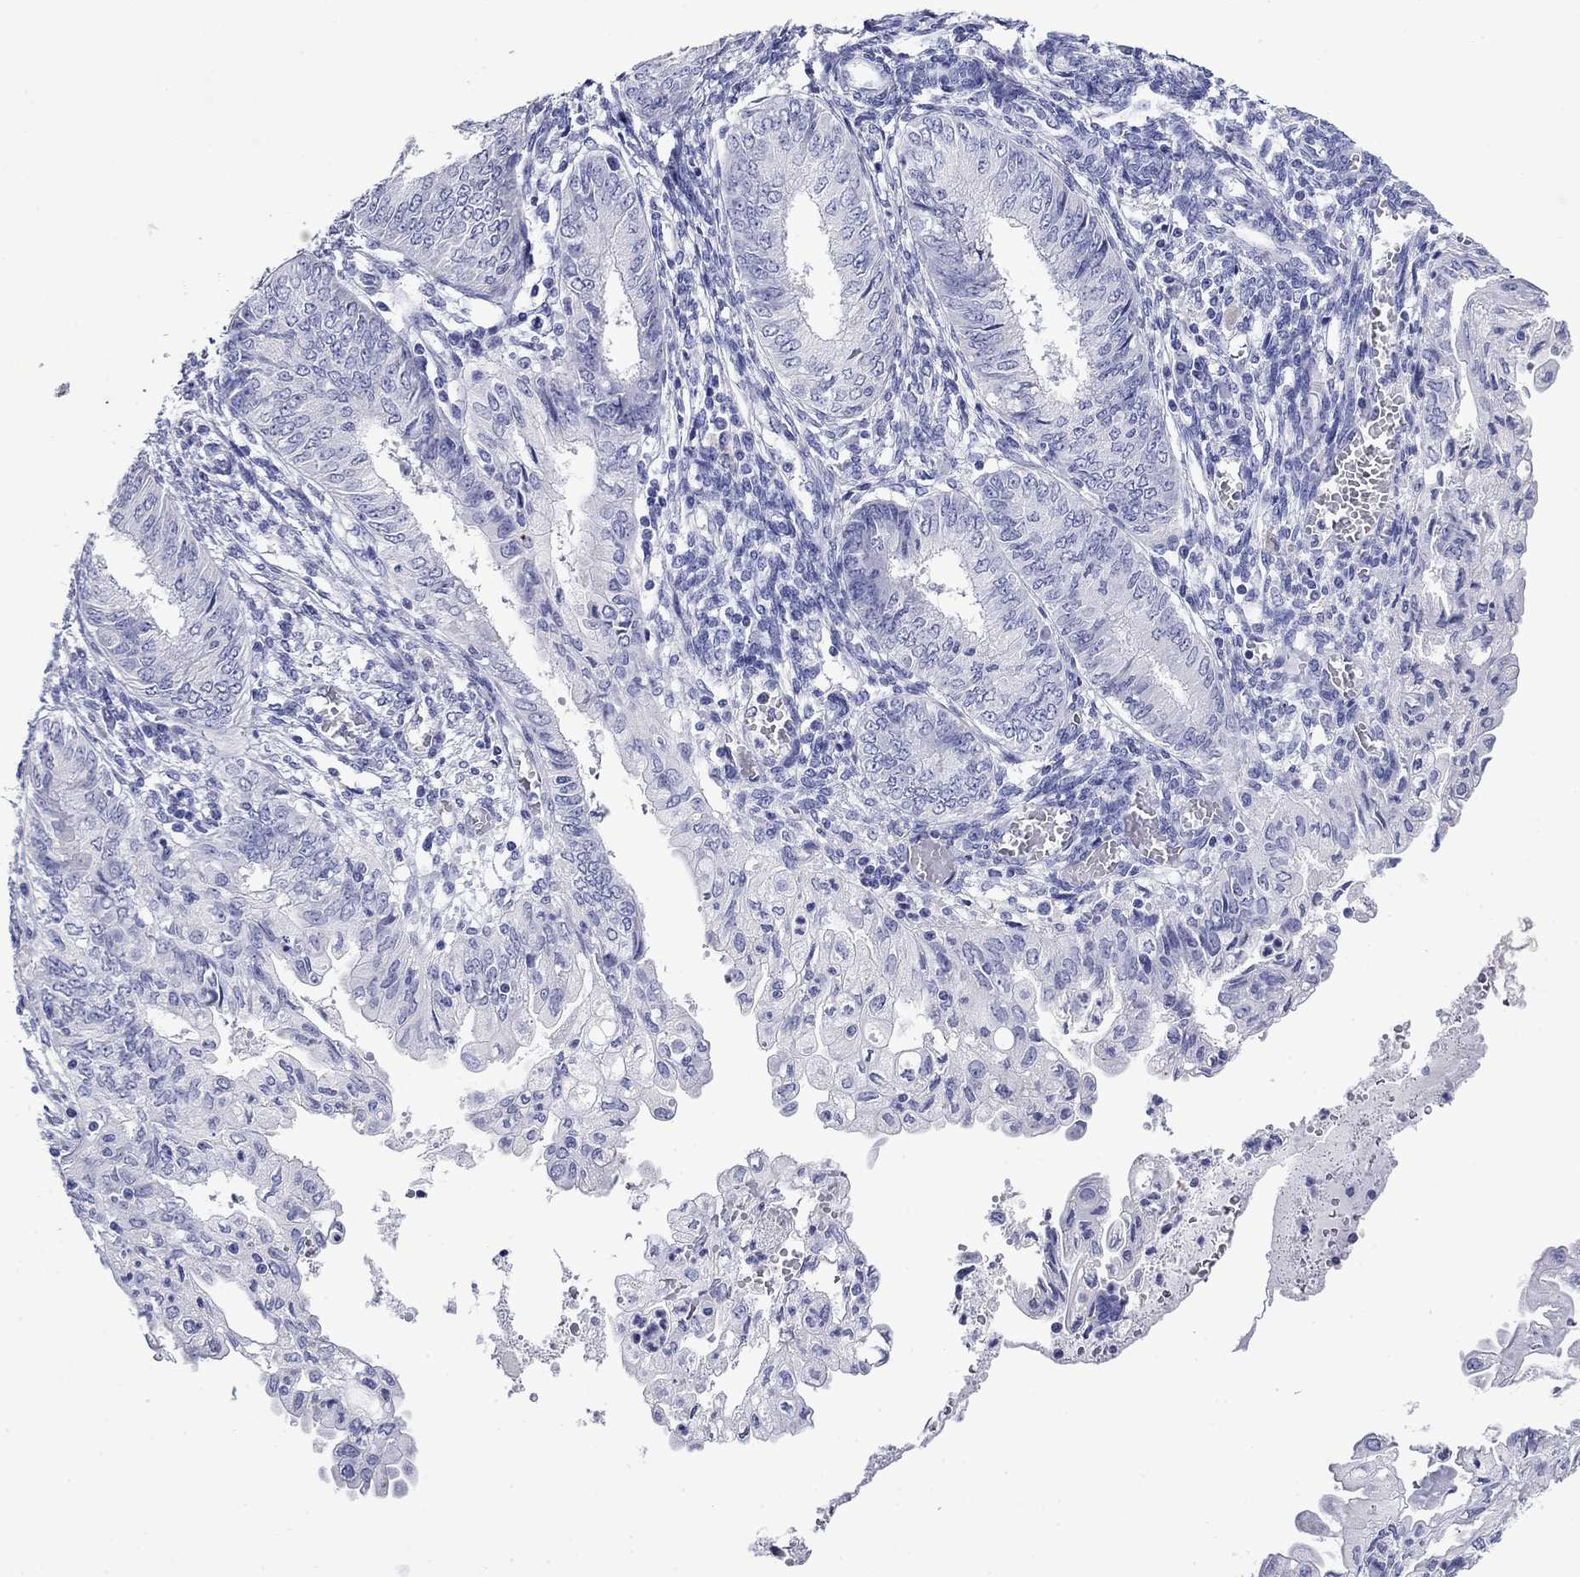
{"staining": {"intensity": "negative", "quantity": "none", "location": "none"}, "tissue": "endometrial cancer", "cell_type": "Tumor cells", "image_type": "cancer", "snomed": [{"axis": "morphology", "description": "Adenocarcinoma, NOS"}, {"axis": "topography", "description": "Endometrium"}], "caption": "Human endometrial adenocarcinoma stained for a protein using immunohistochemistry shows no staining in tumor cells.", "gene": "GIP", "patient": {"sex": "female", "age": 68}}